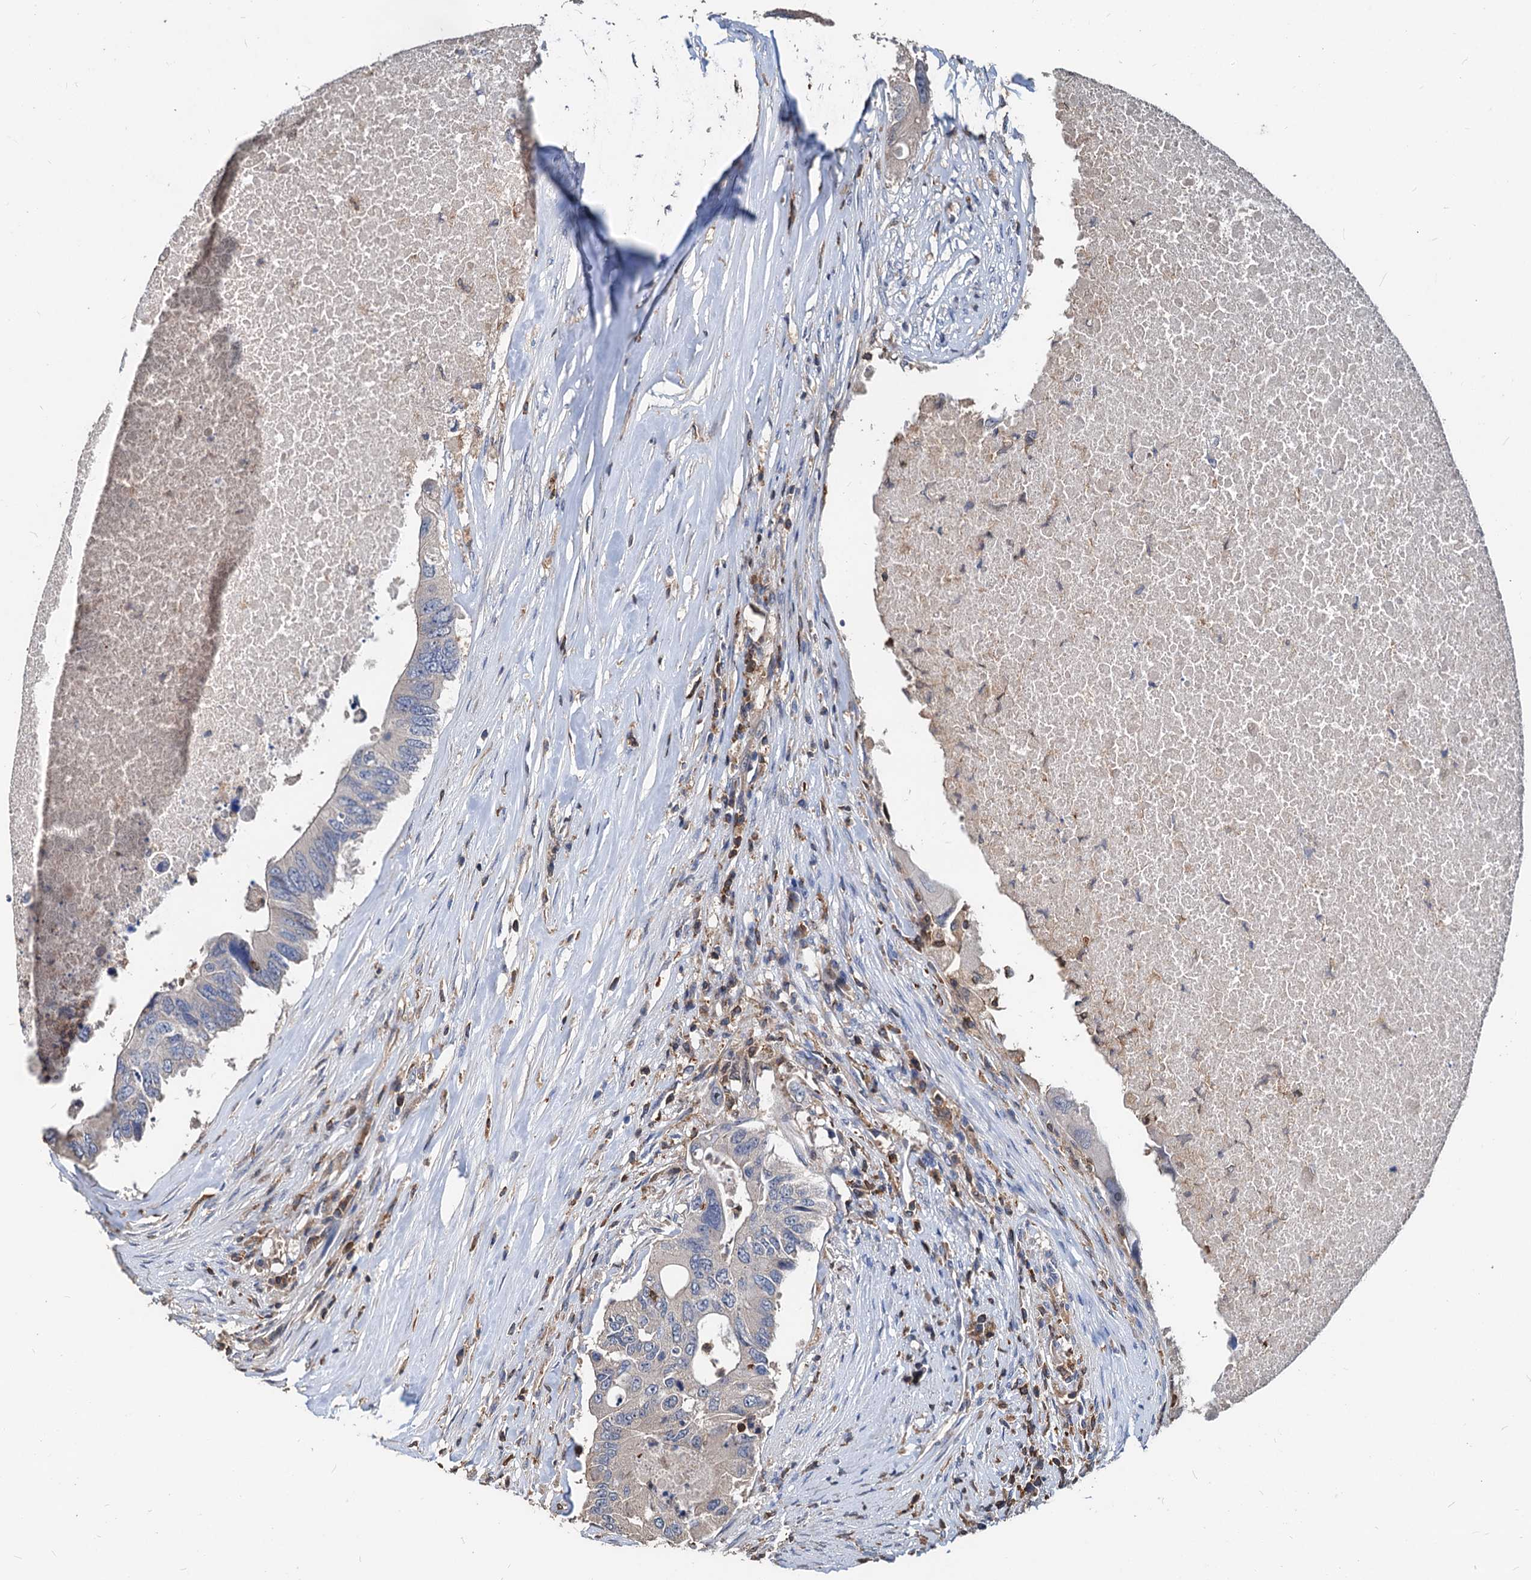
{"staining": {"intensity": "negative", "quantity": "none", "location": "none"}, "tissue": "colorectal cancer", "cell_type": "Tumor cells", "image_type": "cancer", "snomed": [{"axis": "morphology", "description": "Adenocarcinoma, NOS"}, {"axis": "topography", "description": "Colon"}], "caption": "Immunohistochemistry micrograph of human colorectal cancer (adenocarcinoma) stained for a protein (brown), which shows no expression in tumor cells.", "gene": "LCP2", "patient": {"sex": "male", "age": 71}}